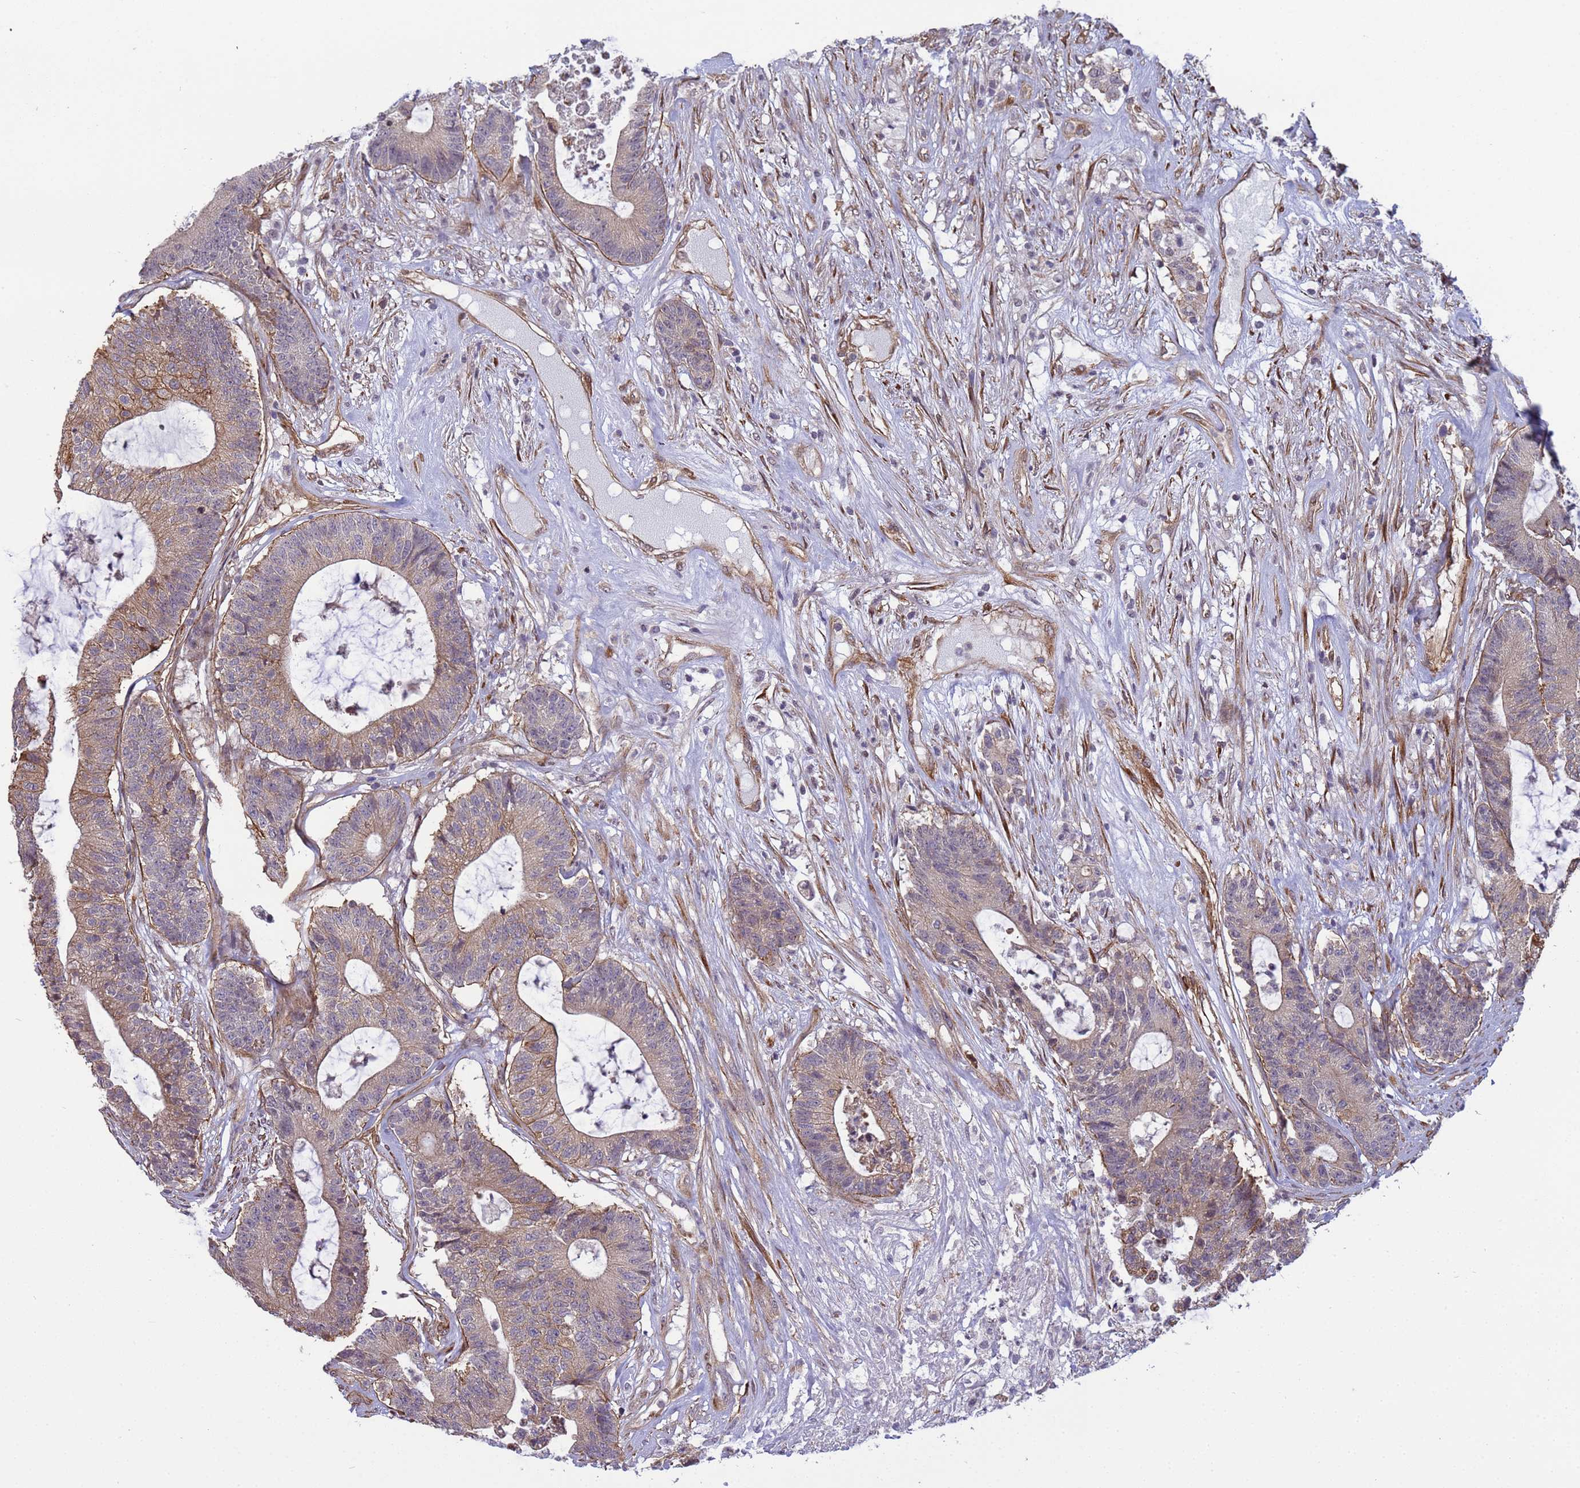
{"staining": {"intensity": "weak", "quantity": ">75%", "location": "cytoplasmic/membranous"}, "tissue": "colorectal cancer", "cell_type": "Tumor cells", "image_type": "cancer", "snomed": [{"axis": "morphology", "description": "Adenocarcinoma, NOS"}, {"axis": "topography", "description": "Colon"}], "caption": "Adenocarcinoma (colorectal) stained with a protein marker demonstrates weak staining in tumor cells.", "gene": "ITGB4", "patient": {"sex": "female", "age": 84}}